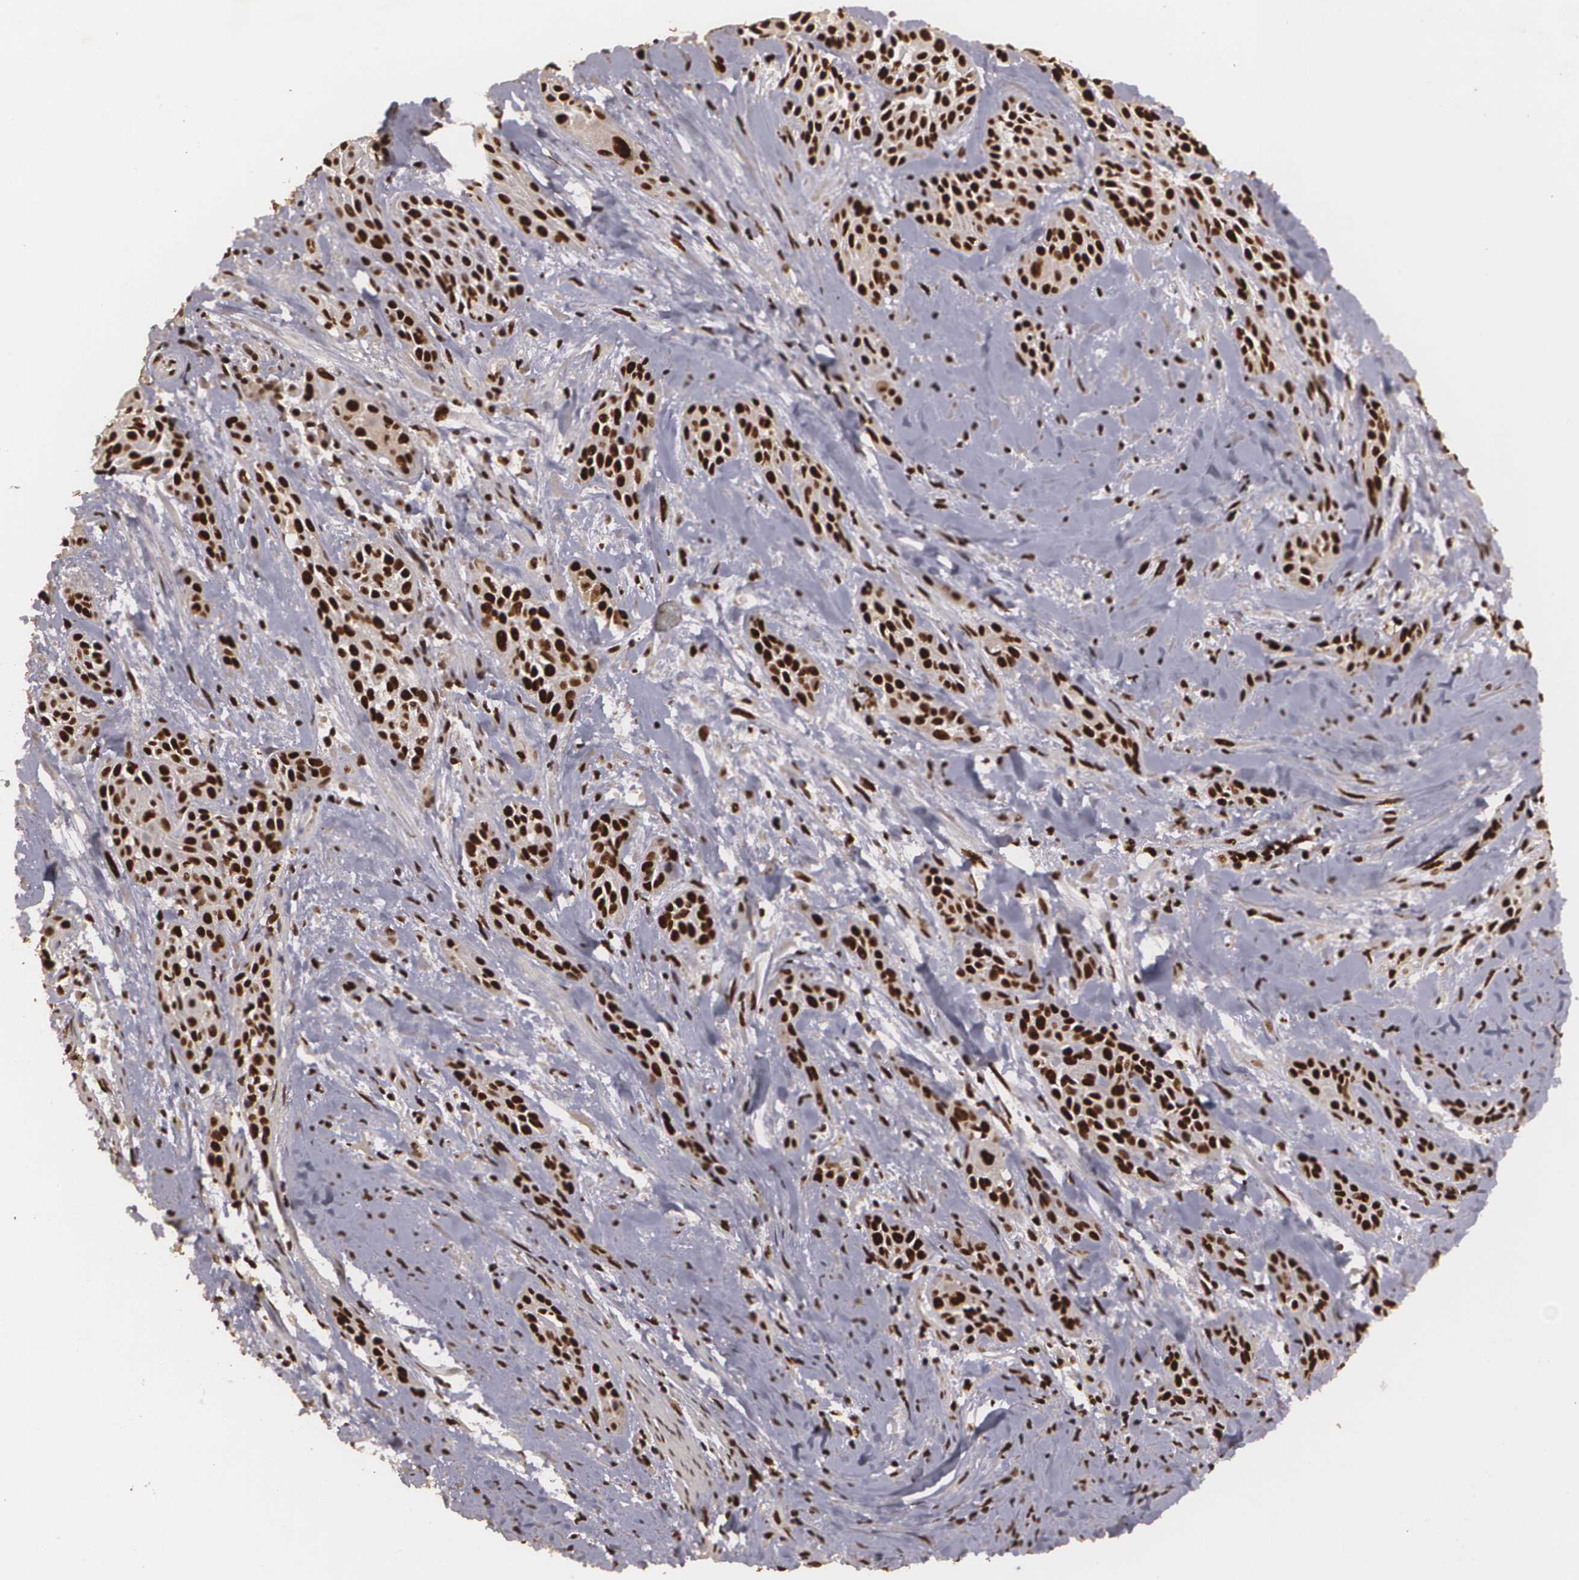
{"staining": {"intensity": "strong", "quantity": ">75%", "location": "cytoplasmic/membranous,nuclear"}, "tissue": "skin cancer", "cell_type": "Tumor cells", "image_type": "cancer", "snomed": [{"axis": "morphology", "description": "Squamous cell carcinoma, NOS"}, {"axis": "topography", "description": "Skin"}, {"axis": "topography", "description": "Anal"}], "caption": "The image demonstrates a brown stain indicating the presence of a protein in the cytoplasmic/membranous and nuclear of tumor cells in skin squamous cell carcinoma.", "gene": "RCOR1", "patient": {"sex": "male", "age": 64}}